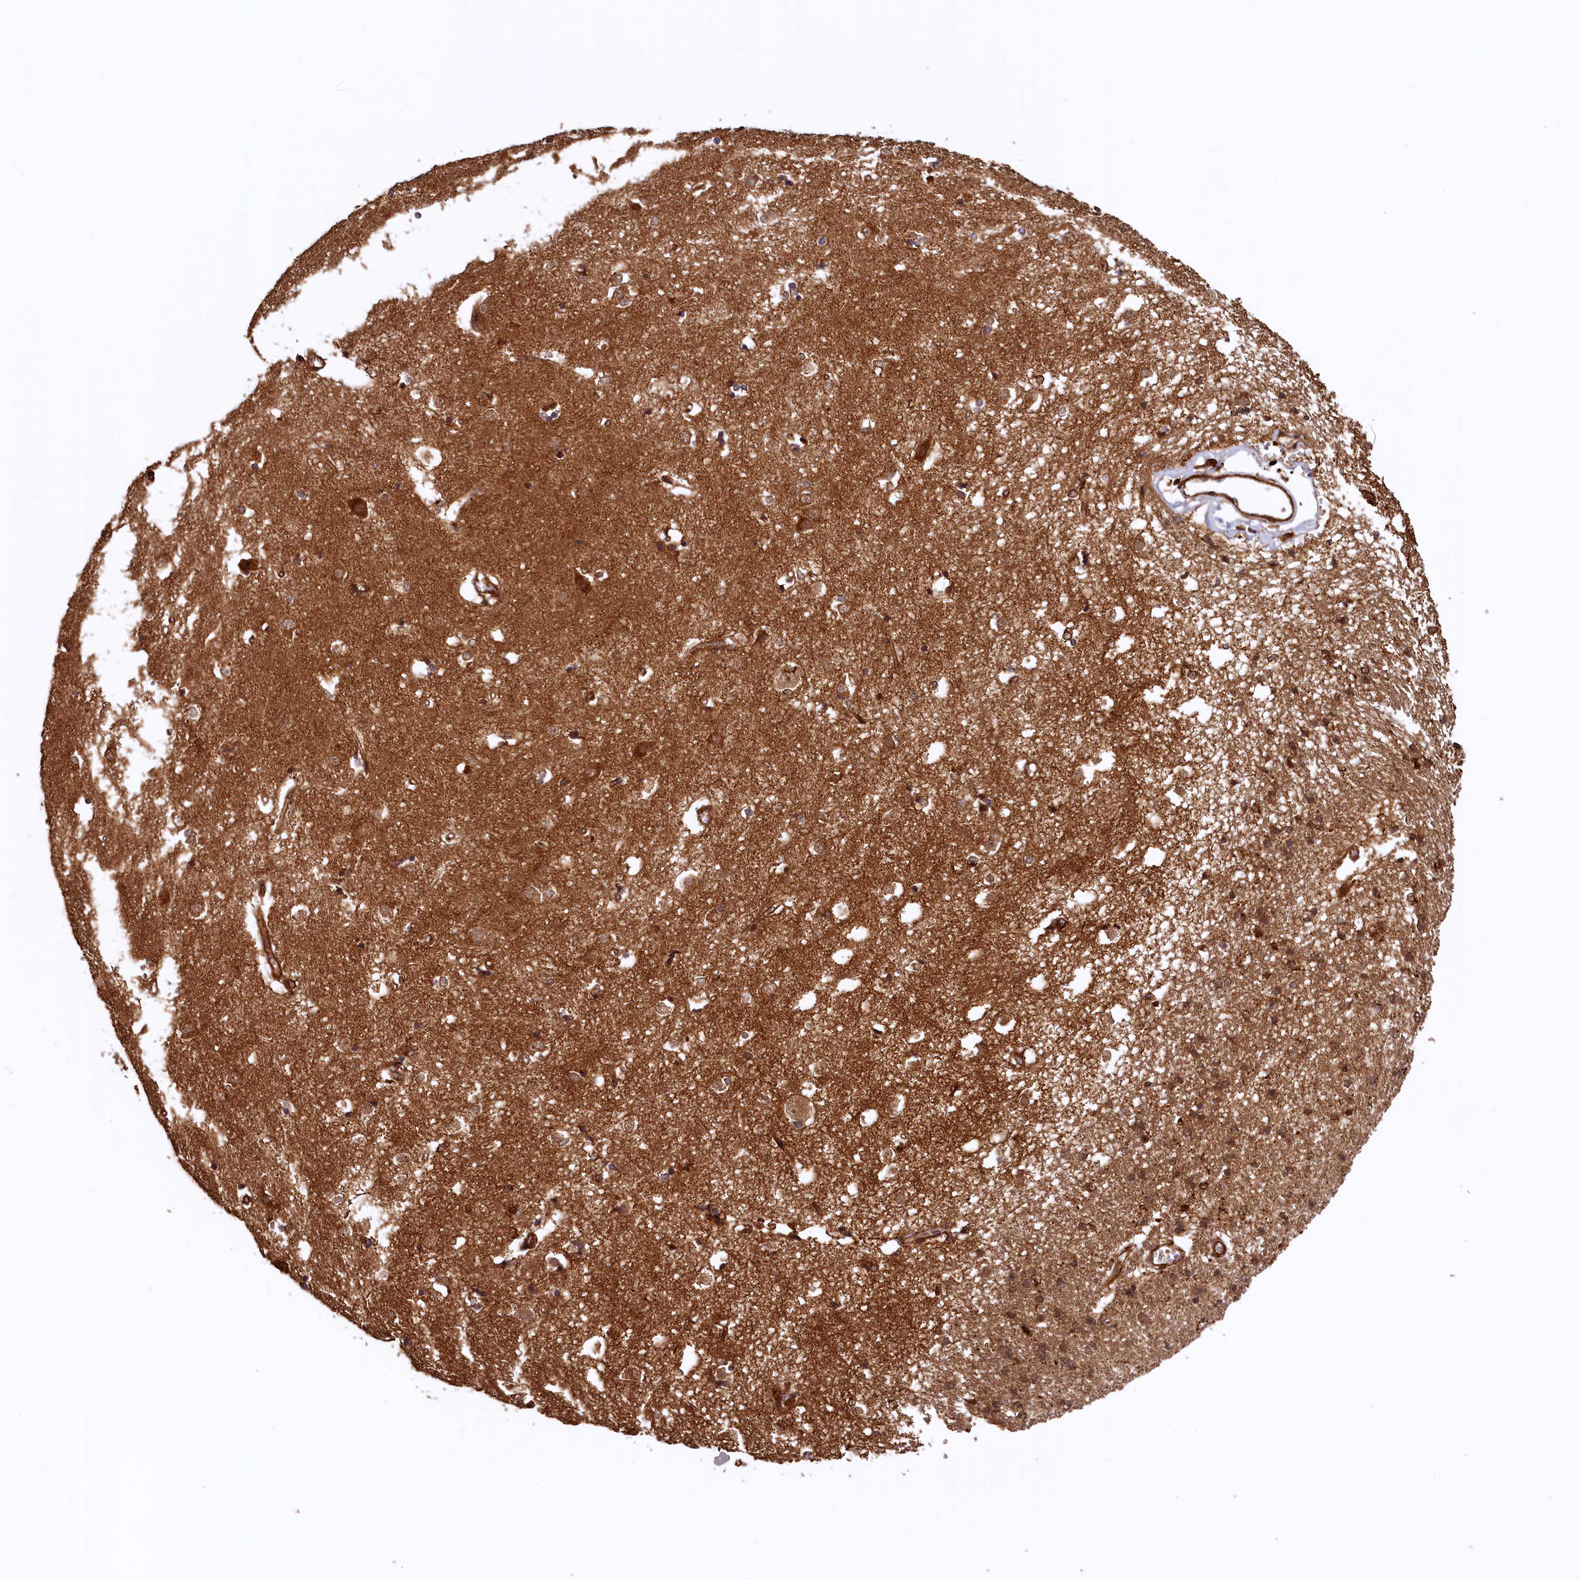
{"staining": {"intensity": "moderate", "quantity": ">75%", "location": "cytoplasmic/membranous"}, "tissue": "caudate", "cell_type": "Glial cells", "image_type": "normal", "snomed": [{"axis": "morphology", "description": "Normal tissue, NOS"}, {"axis": "topography", "description": "Lateral ventricle wall"}], "caption": "A medium amount of moderate cytoplasmic/membranous expression is present in approximately >75% of glial cells in benign caudate.", "gene": "STUB1", "patient": {"sex": "male", "age": 45}}